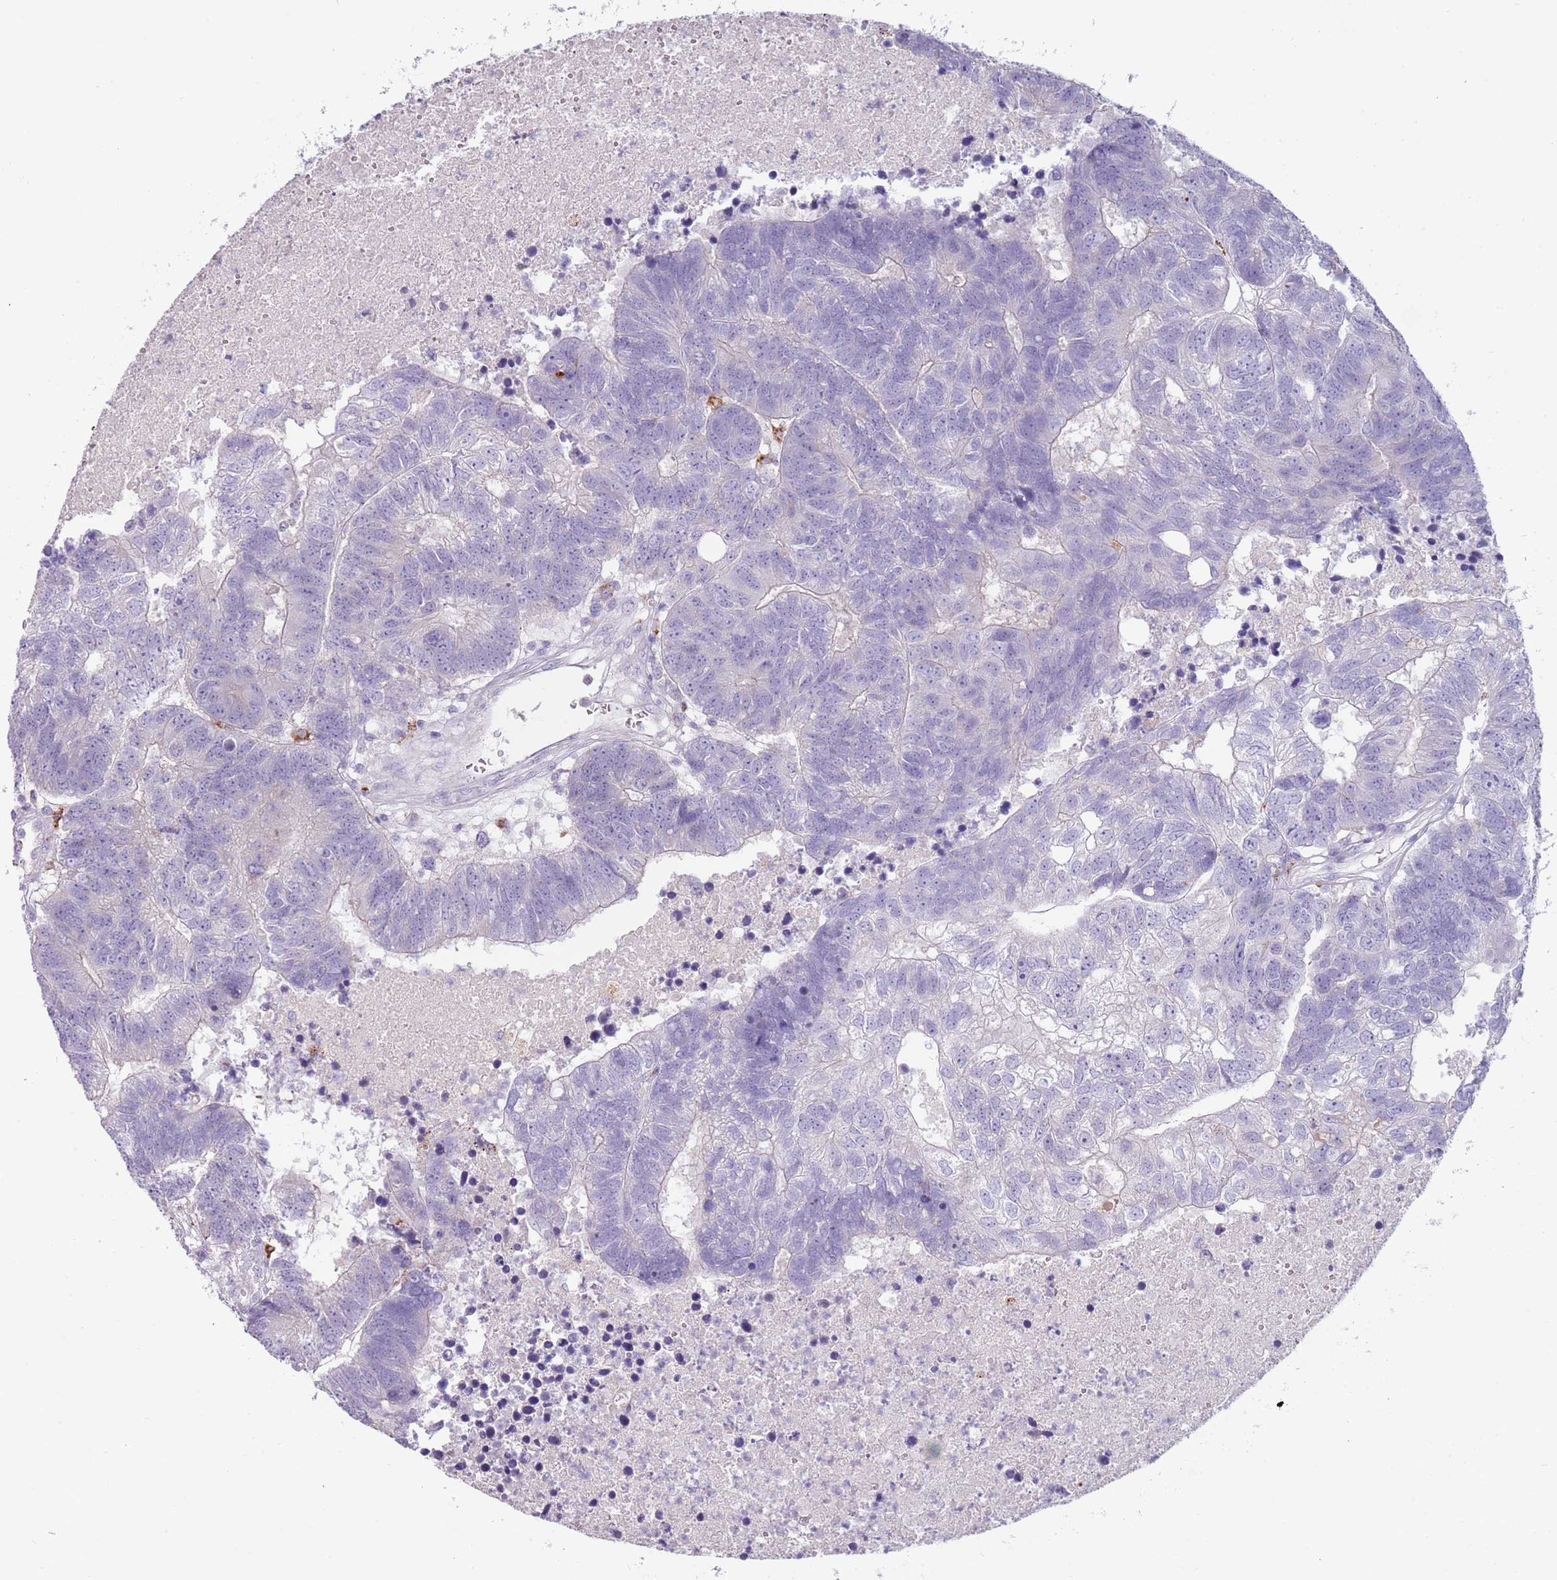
{"staining": {"intensity": "negative", "quantity": "none", "location": "none"}, "tissue": "colorectal cancer", "cell_type": "Tumor cells", "image_type": "cancer", "snomed": [{"axis": "morphology", "description": "Adenocarcinoma, NOS"}, {"axis": "topography", "description": "Colon"}], "caption": "Histopathology image shows no protein positivity in tumor cells of colorectal cancer tissue.", "gene": "NWD2", "patient": {"sex": "female", "age": 48}}